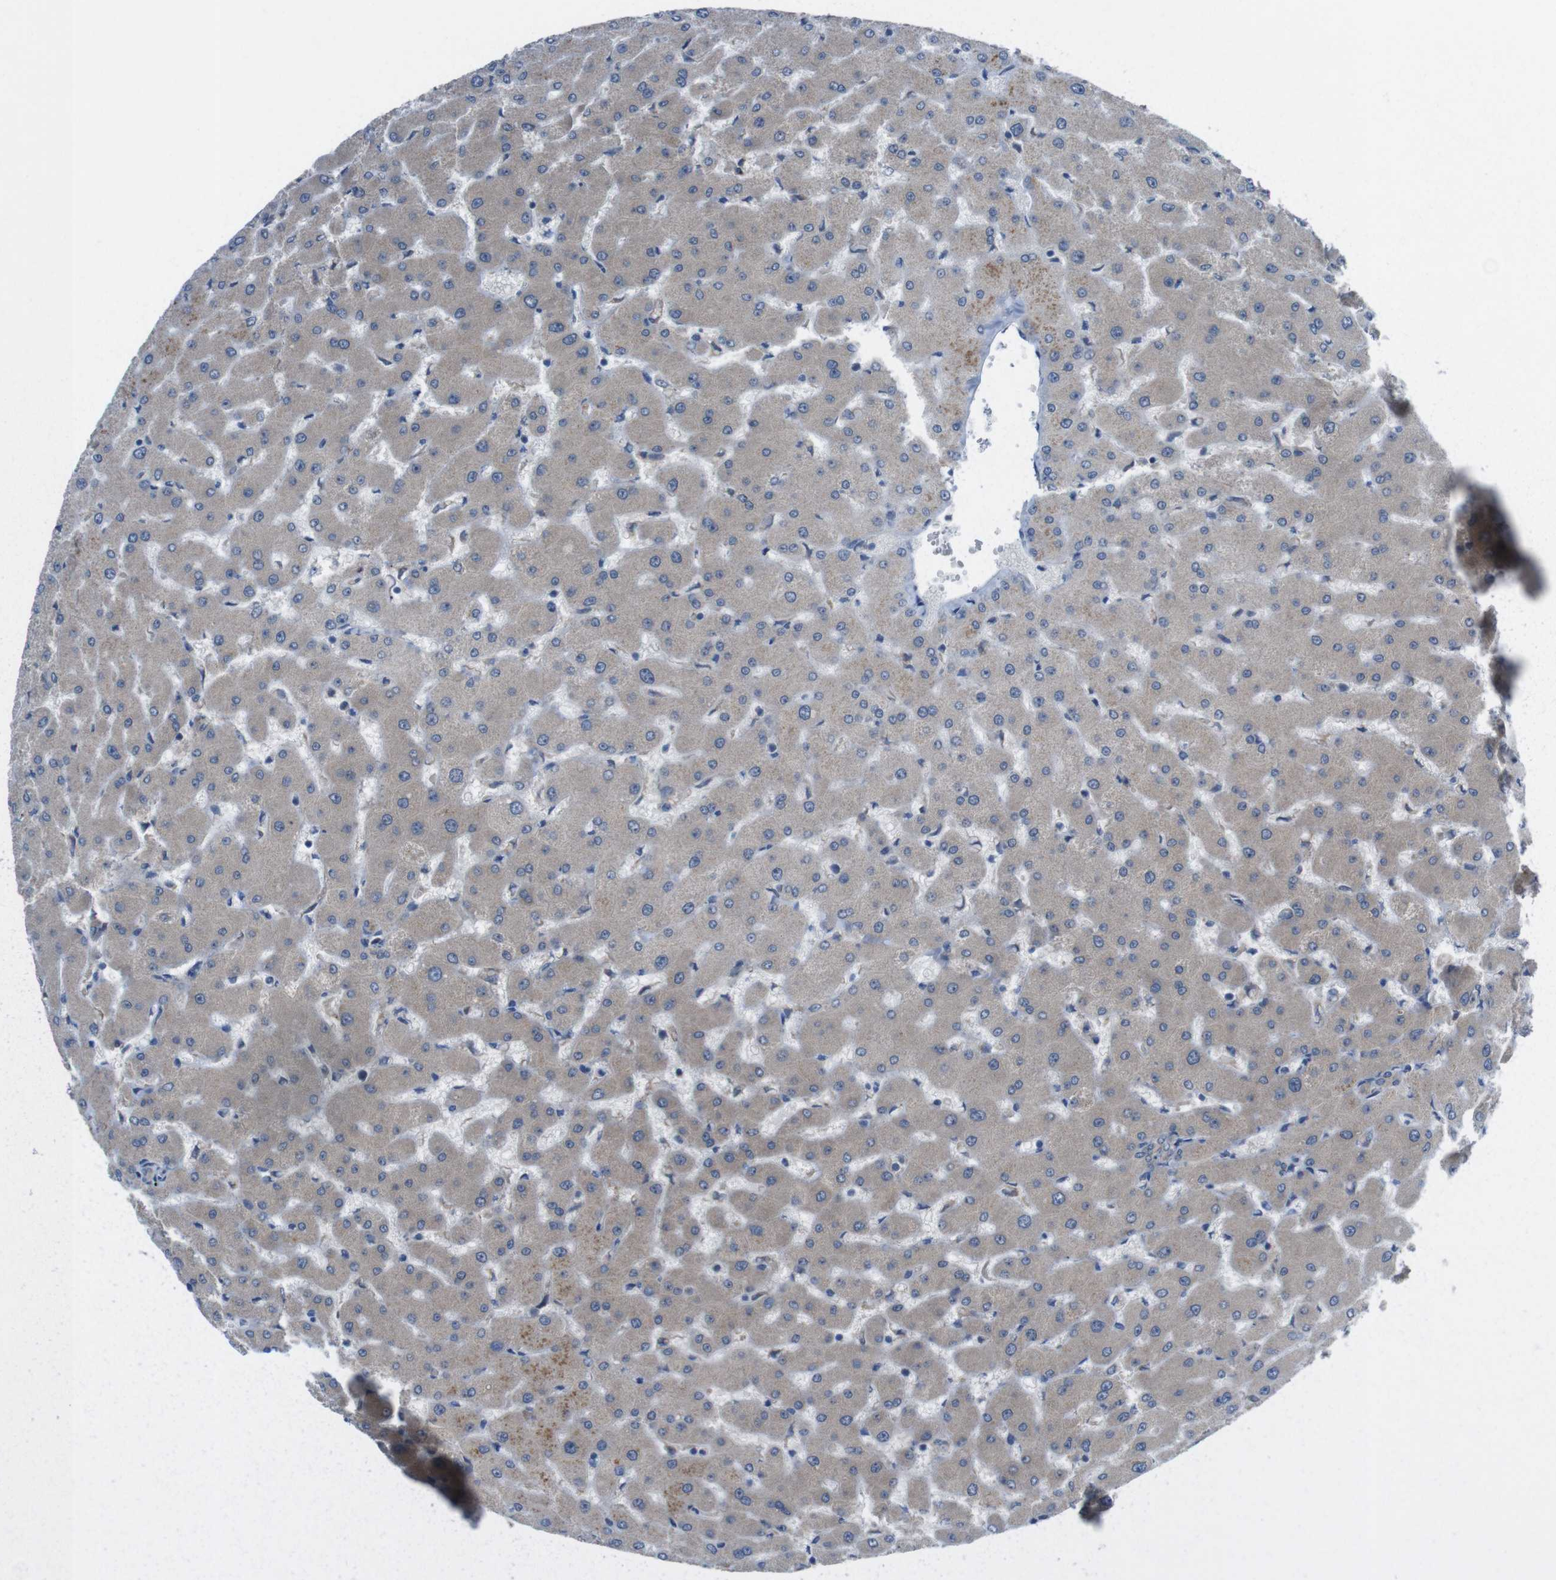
{"staining": {"intensity": "weak", "quantity": "25%-75%", "location": "cytoplasmic/membranous"}, "tissue": "liver", "cell_type": "Cholangiocytes", "image_type": "normal", "snomed": [{"axis": "morphology", "description": "Normal tissue, NOS"}, {"axis": "topography", "description": "Liver"}], "caption": "Weak cytoplasmic/membranous positivity for a protein is identified in approximately 25%-75% of cholangiocytes of benign liver using immunohistochemistry.", "gene": "CDH22", "patient": {"sex": "female", "age": 63}}